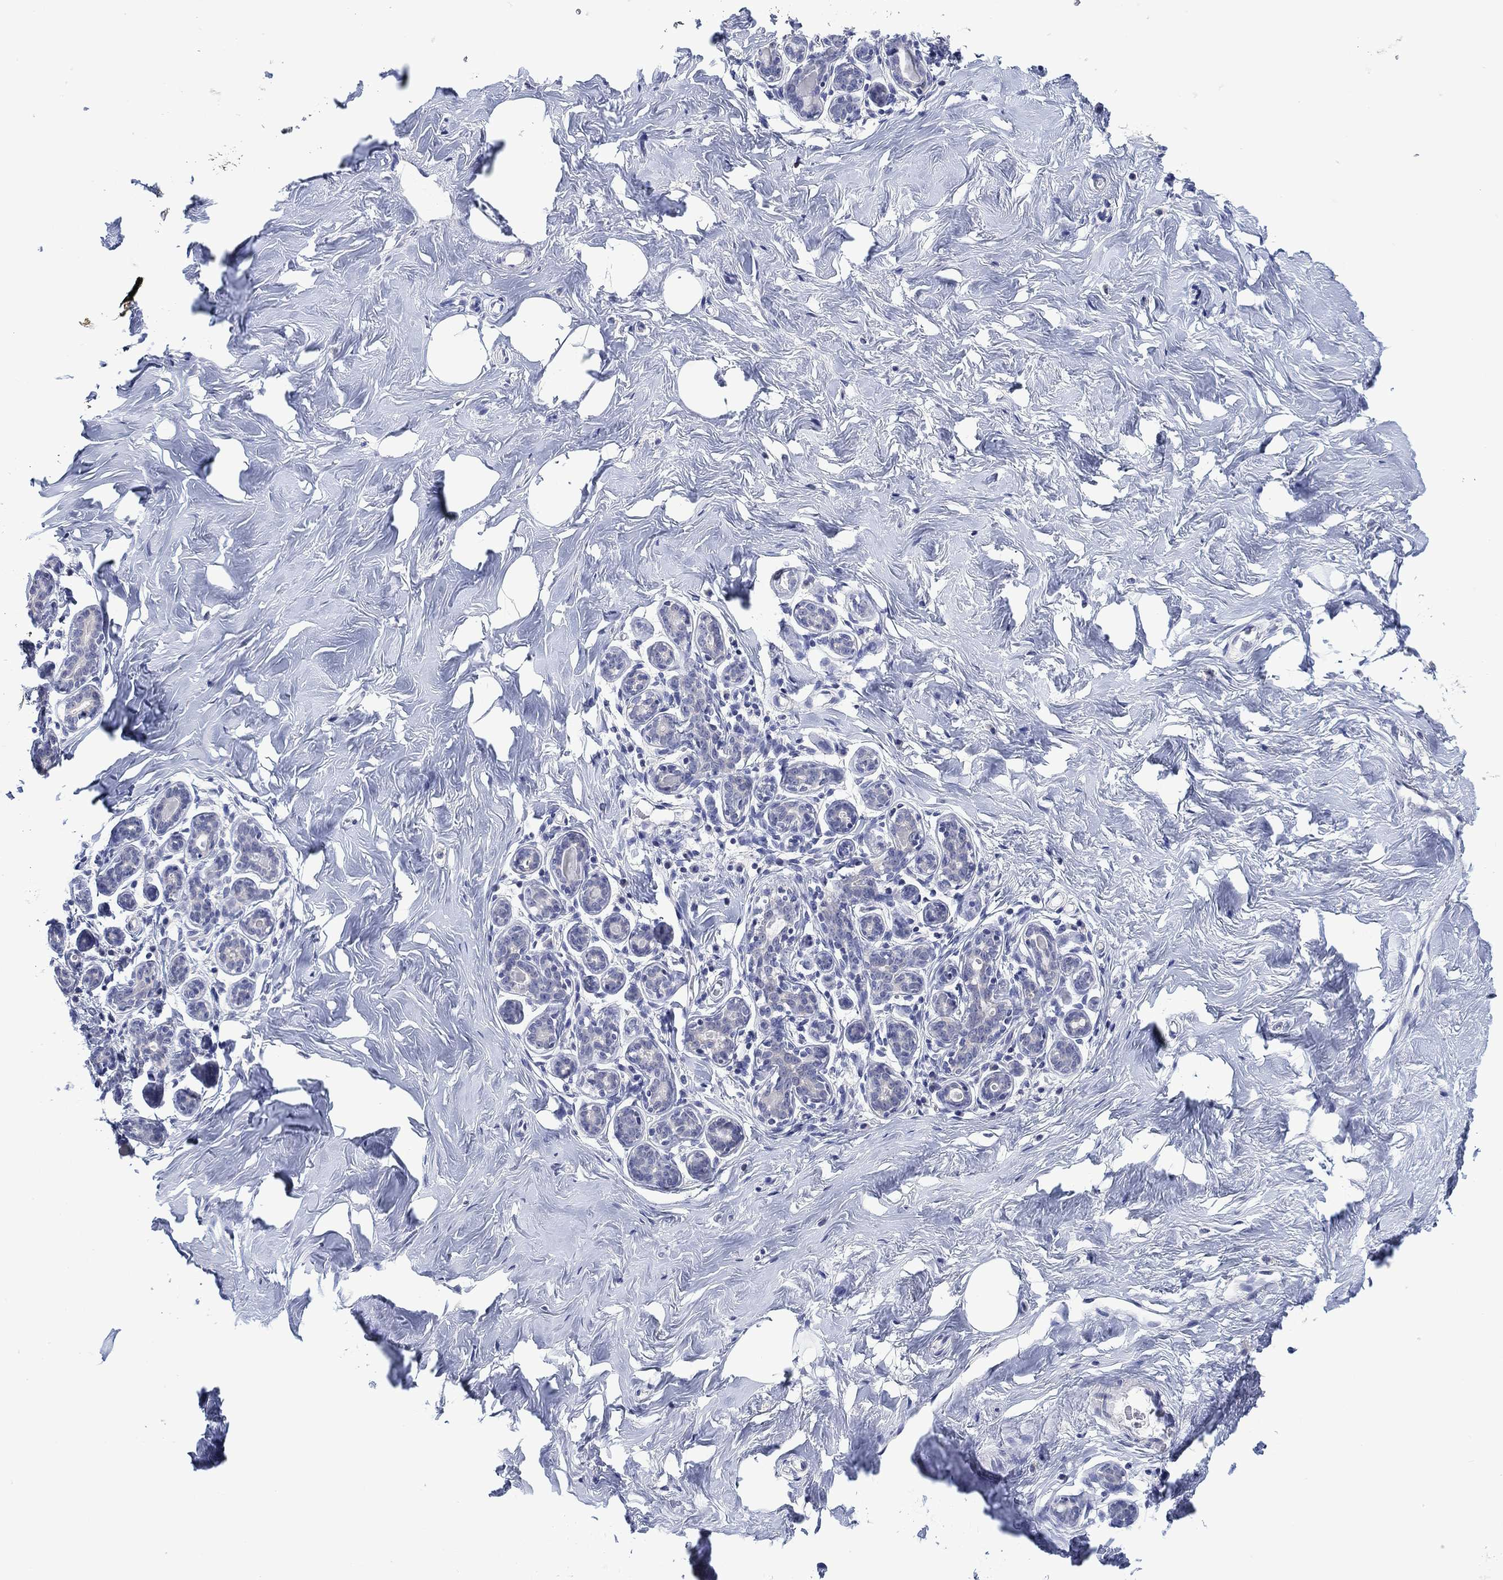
{"staining": {"intensity": "negative", "quantity": "none", "location": "none"}, "tissue": "breast", "cell_type": "Adipocytes", "image_type": "normal", "snomed": [{"axis": "morphology", "description": "Normal tissue, NOS"}, {"axis": "topography", "description": "Skin"}, {"axis": "topography", "description": "Breast"}], "caption": "Immunohistochemical staining of unremarkable human breast displays no significant positivity in adipocytes.", "gene": "FER1L6", "patient": {"sex": "female", "age": 43}}